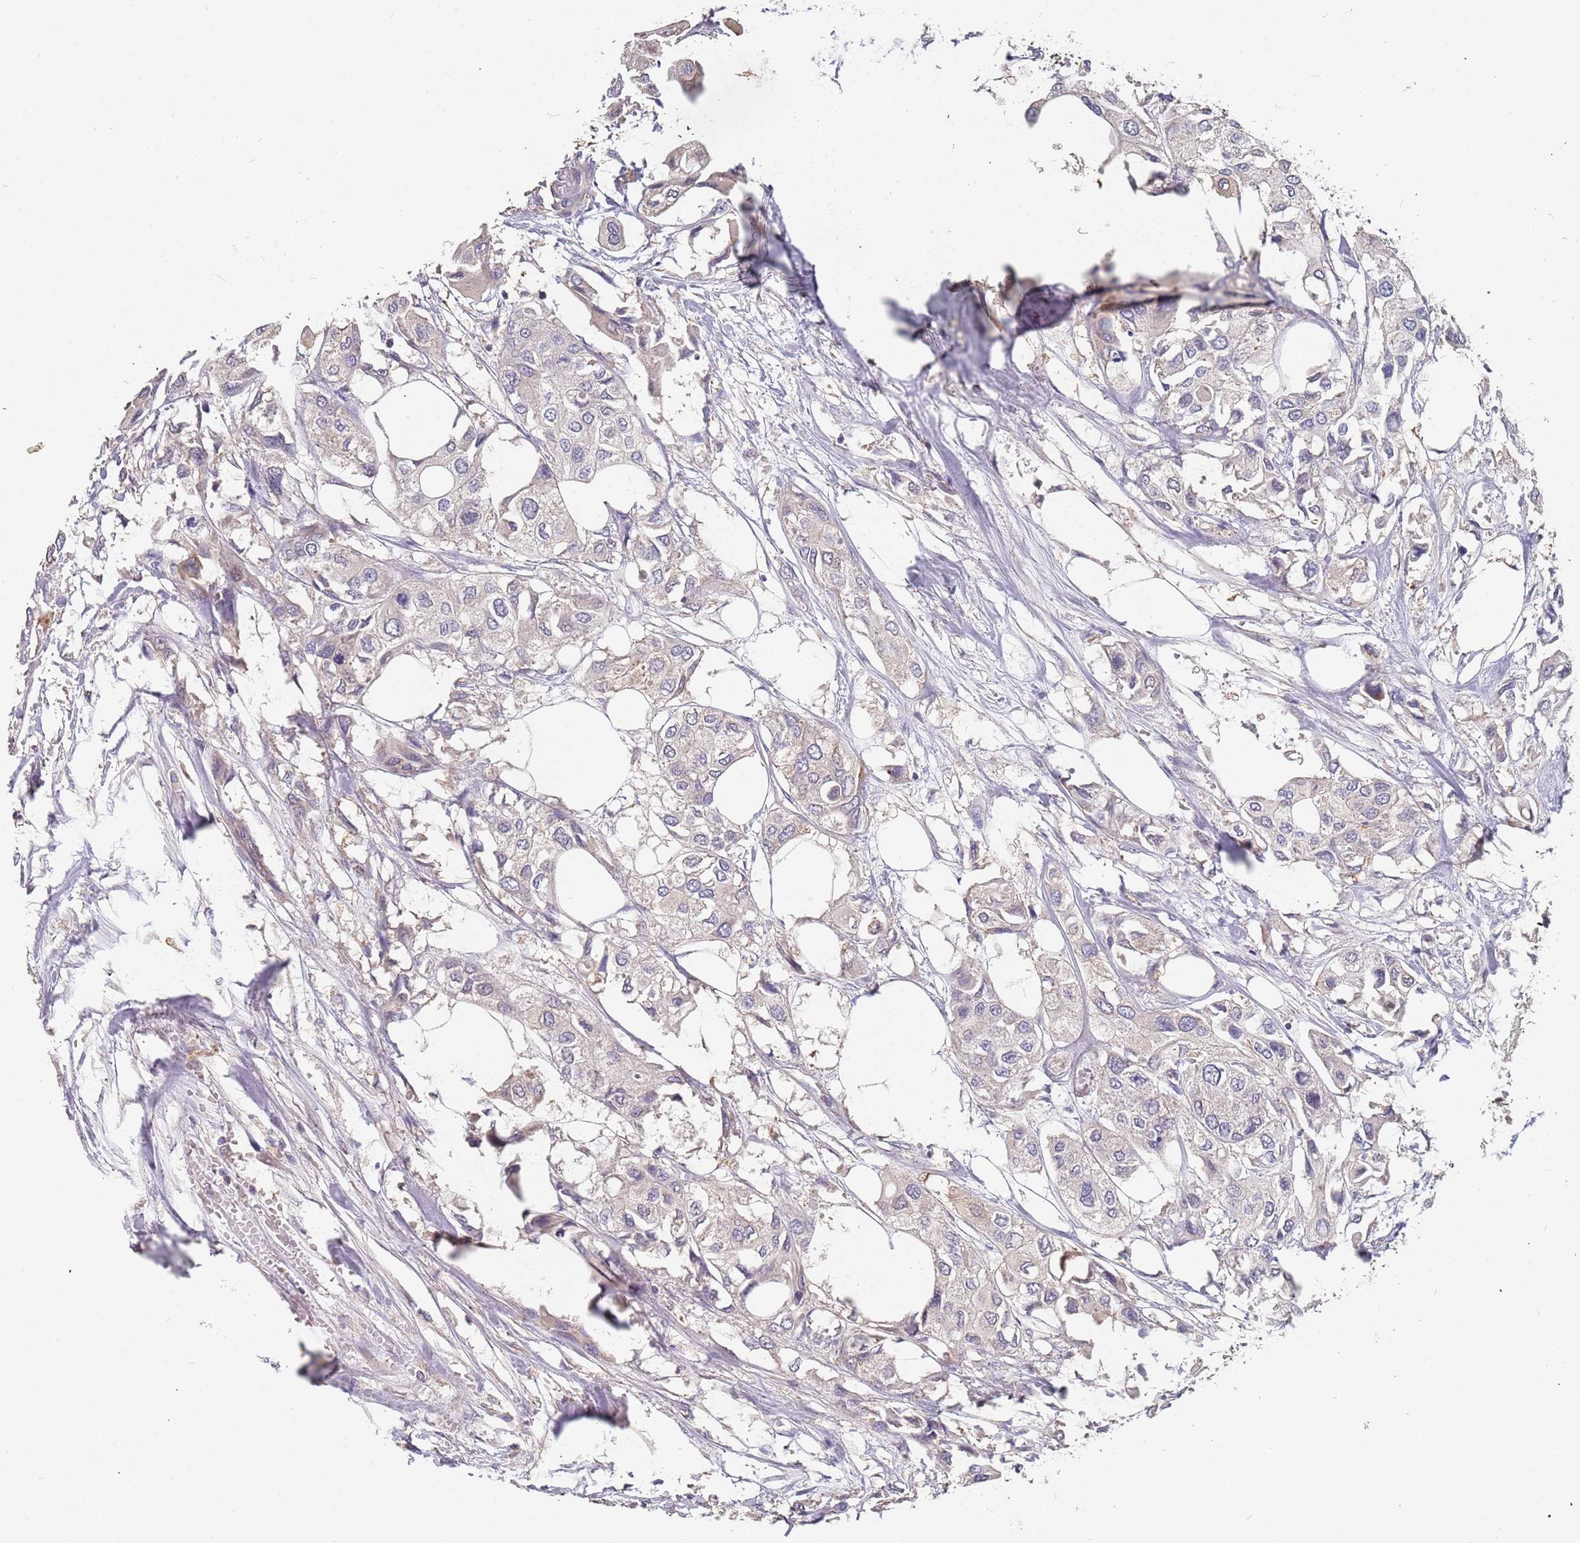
{"staining": {"intensity": "negative", "quantity": "none", "location": "none"}, "tissue": "urothelial cancer", "cell_type": "Tumor cells", "image_type": "cancer", "snomed": [{"axis": "morphology", "description": "Urothelial carcinoma, High grade"}, {"axis": "topography", "description": "Urinary bladder"}], "caption": "Histopathology image shows no significant protein positivity in tumor cells of urothelial cancer. Nuclei are stained in blue.", "gene": "TCEANC2", "patient": {"sex": "male", "age": 64}}